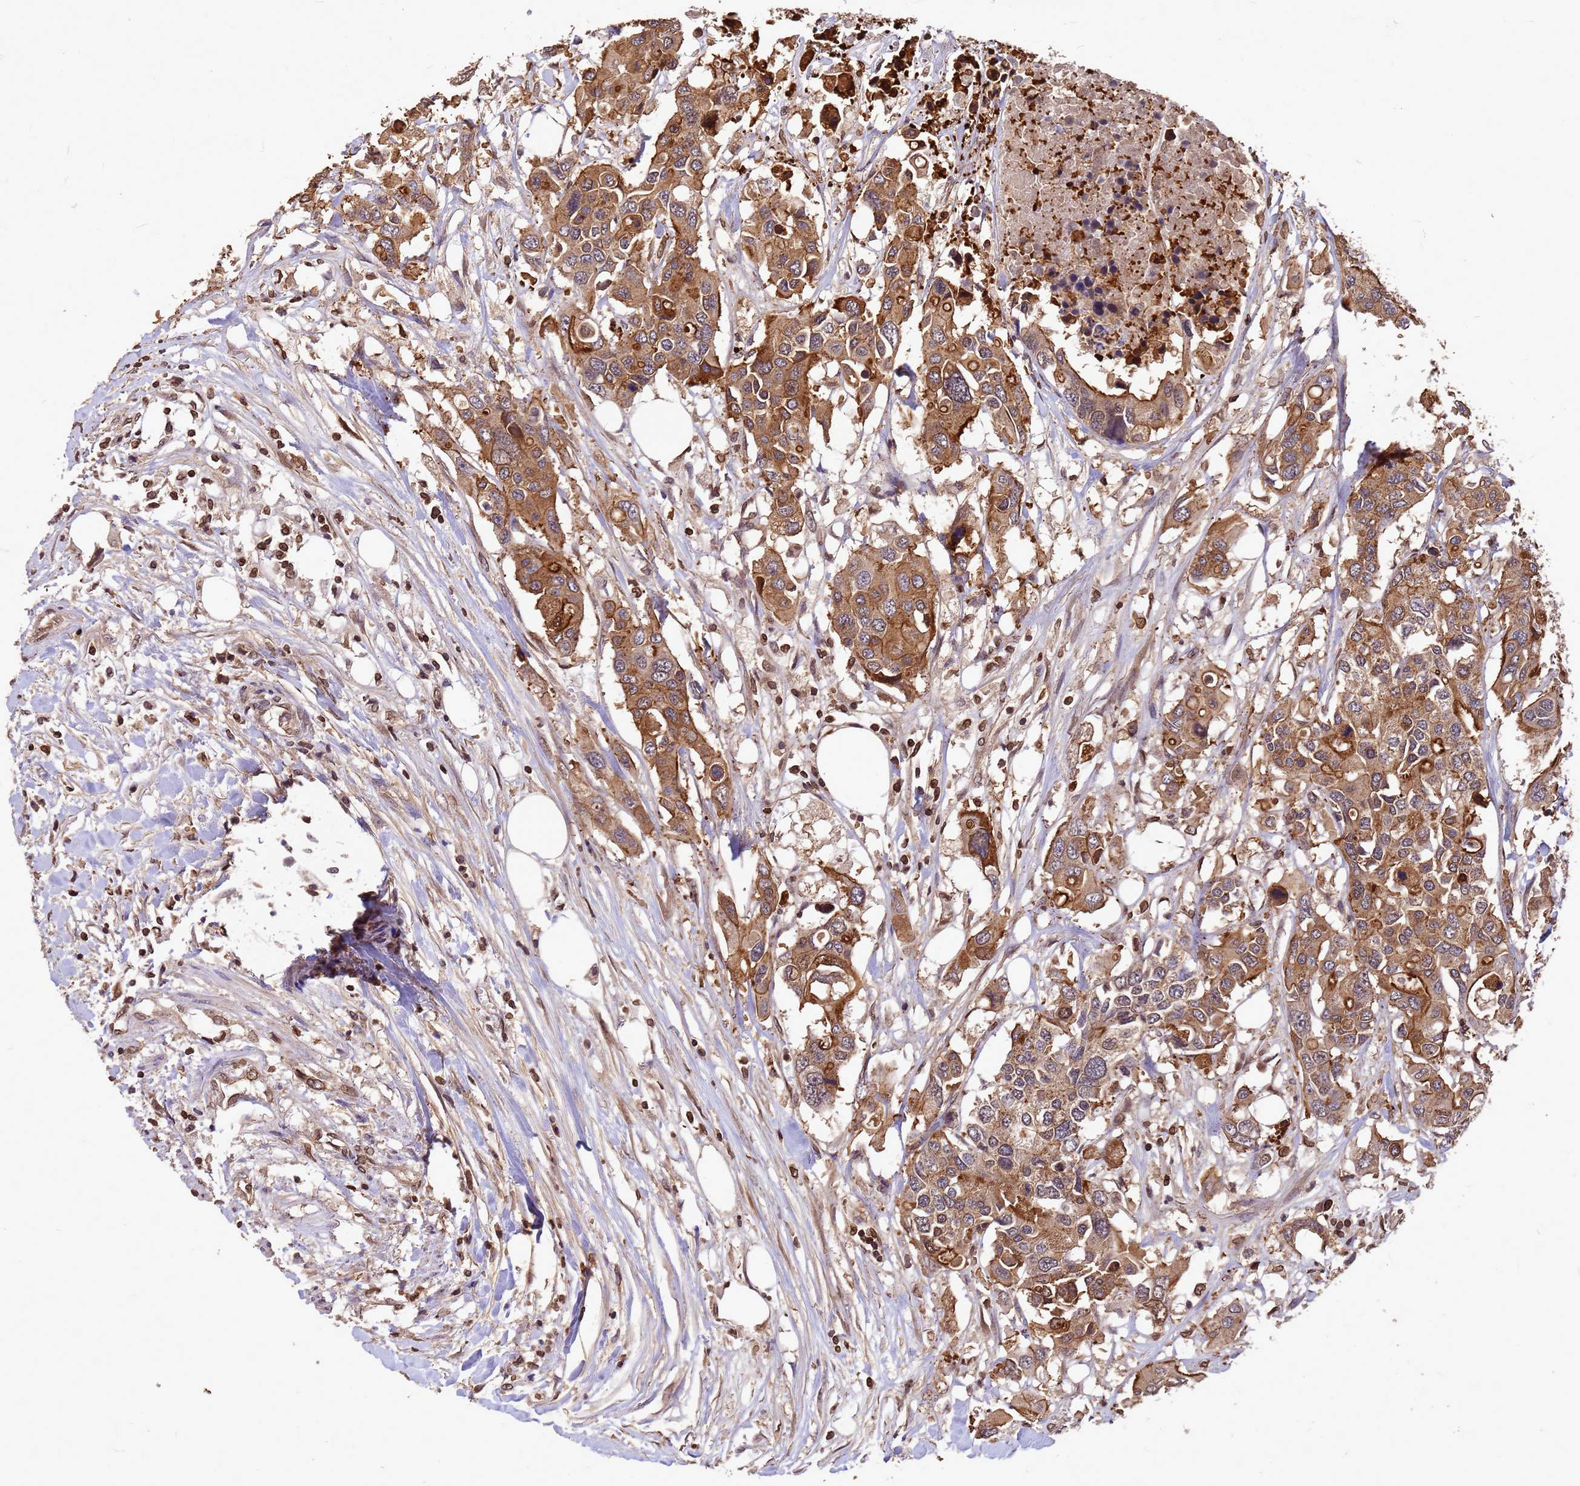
{"staining": {"intensity": "moderate", "quantity": ">75%", "location": "cytoplasmic/membranous"}, "tissue": "colorectal cancer", "cell_type": "Tumor cells", "image_type": "cancer", "snomed": [{"axis": "morphology", "description": "Adenocarcinoma, NOS"}, {"axis": "topography", "description": "Colon"}], "caption": "This is a photomicrograph of immunohistochemistry staining of colorectal cancer (adenocarcinoma), which shows moderate expression in the cytoplasmic/membranous of tumor cells.", "gene": "C1orf35", "patient": {"sex": "male", "age": 77}}